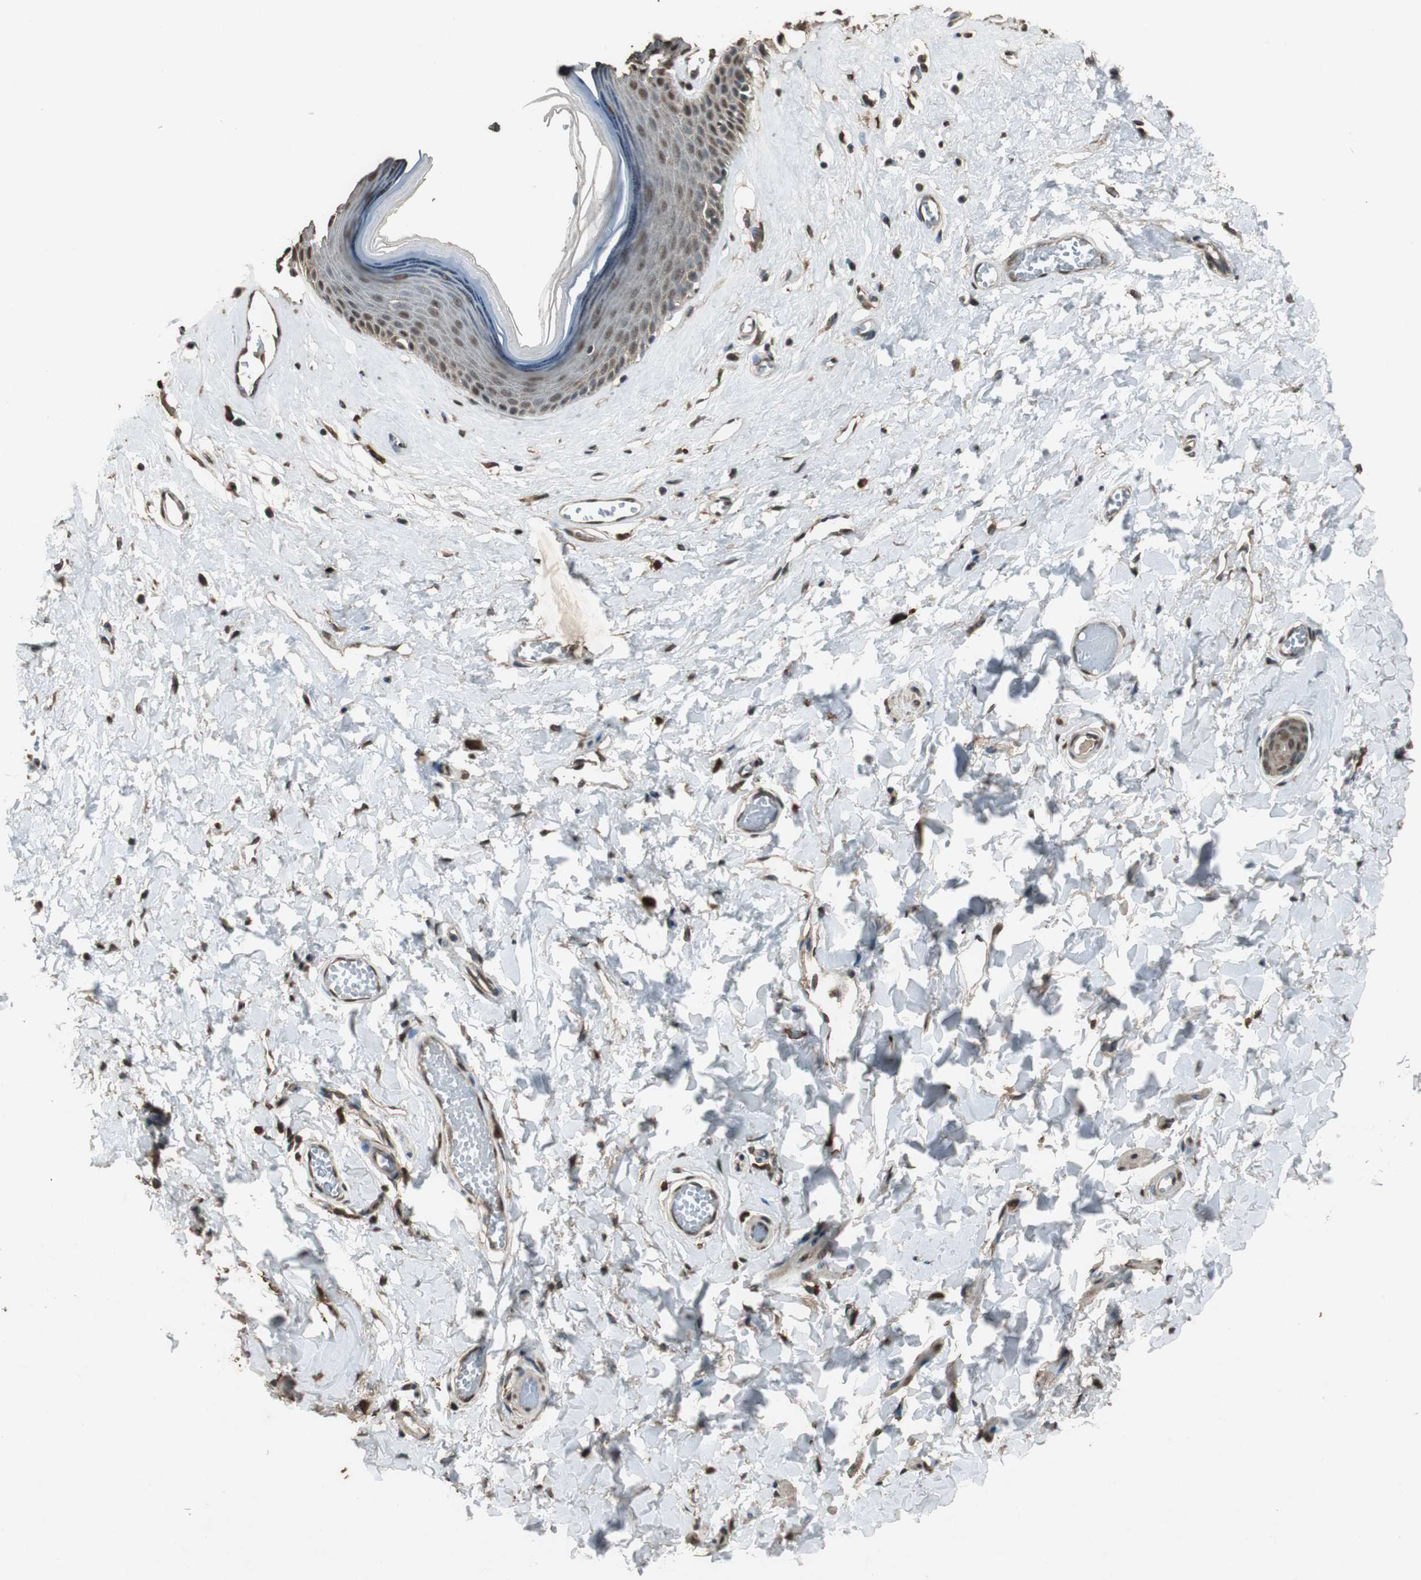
{"staining": {"intensity": "moderate", "quantity": ">75%", "location": "nuclear"}, "tissue": "skin", "cell_type": "Epidermal cells", "image_type": "normal", "snomed": [{"axis": "morphology", "description": "Normal tissue, NOS"}, {"axis": "morphology", "description": "Inflammation, NOS"}, {"axis": "topography", "description": "Vulva"}], "caption": "This is a photomicrograph of immunohistochemistry staining of normal skin, which shows moderate staining in the nuclear of epidermal cells.", "gene": "PPP1R13B", "patient": {"sex": "female", "age": 84}}